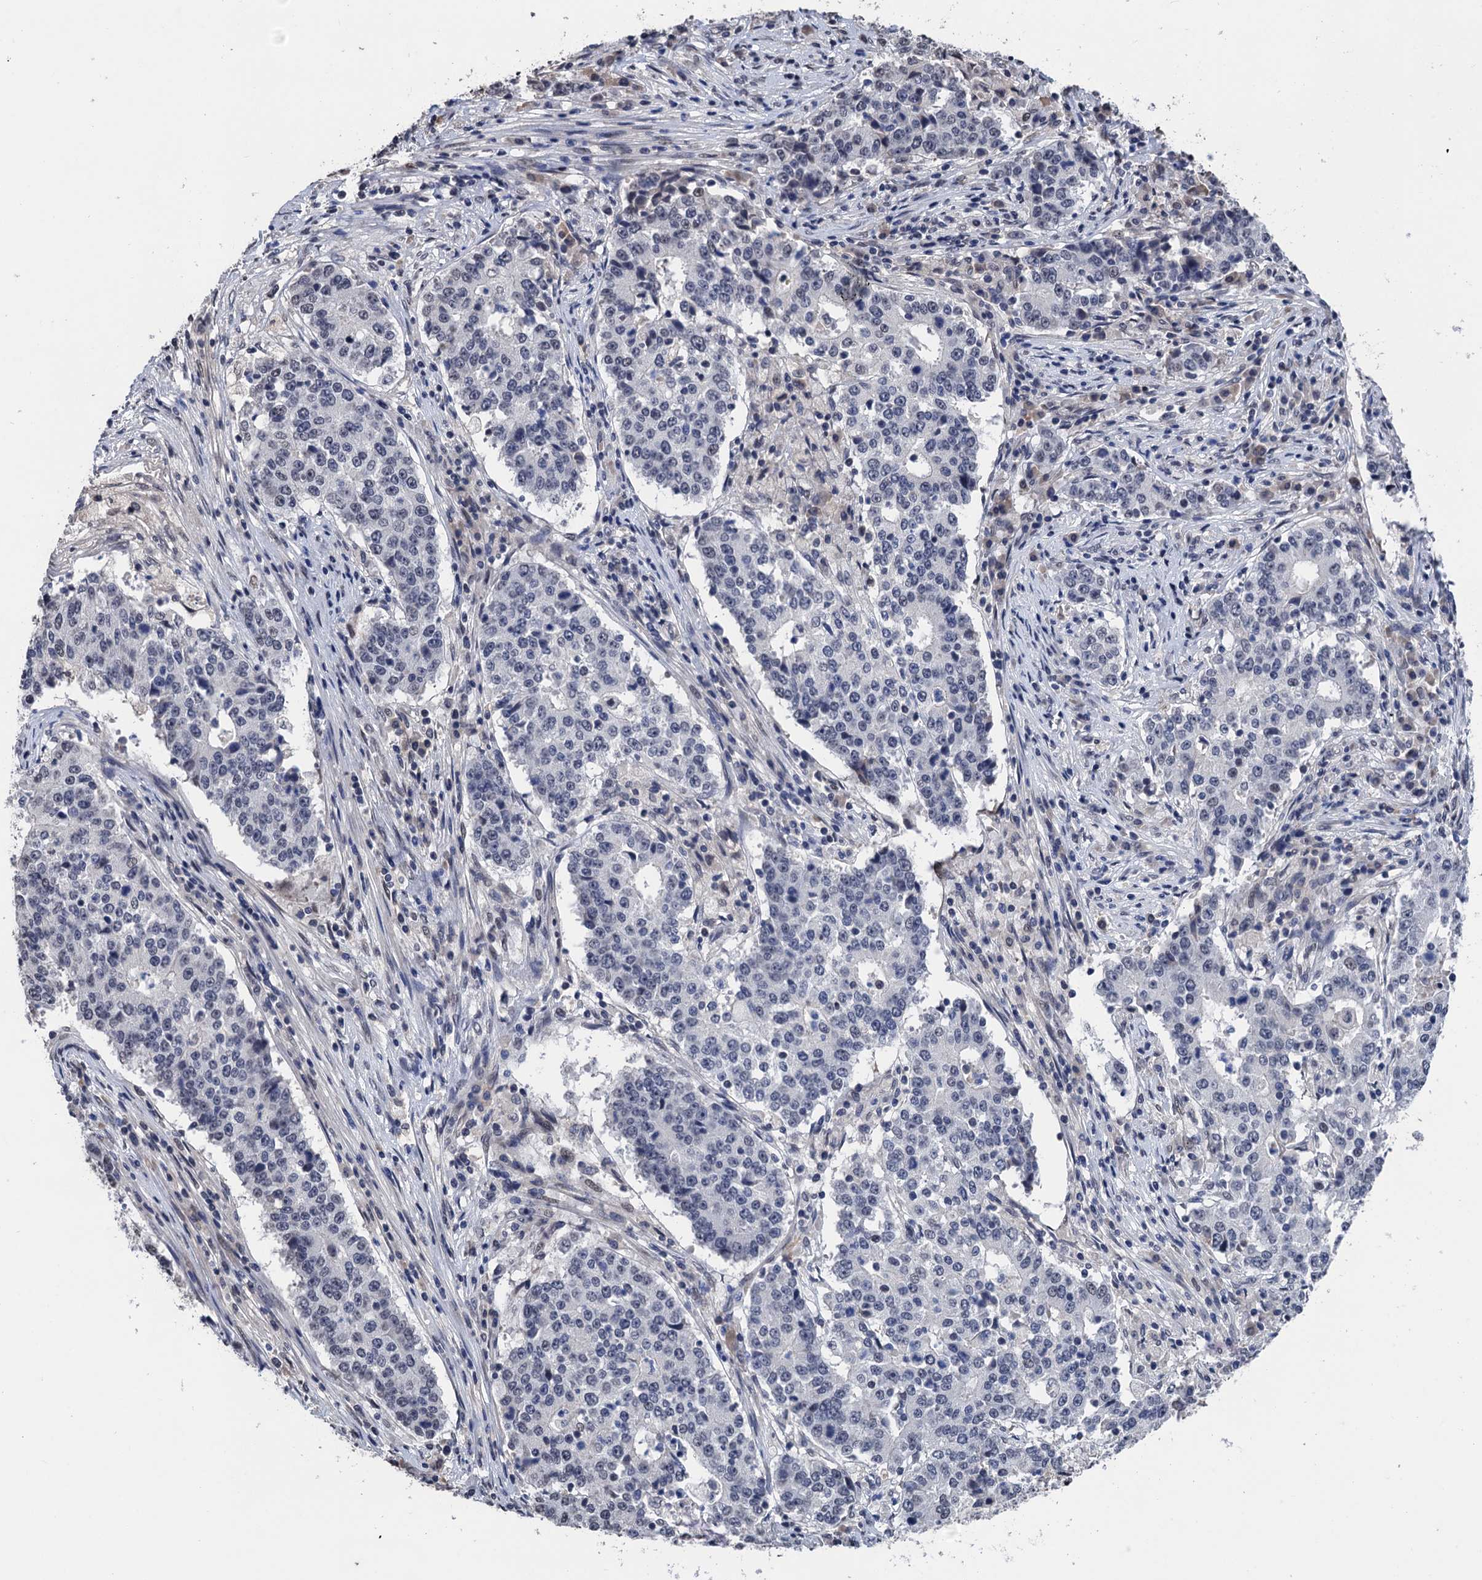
{"staining": {"intensity": "negative", "quantity": "none", "location": "none"}, "tissue": "stomach cancer", "cell_type": "Tumor cells", "image_type": "cancer", "snomed": [{"axis": "morphology", "description": "Adenocarcinoma, NOS"}, {"axis": "topography", "description": "Stomach"}], "caption": "An immunohistochemistry photomicrograph of adenocarcinoma (stomach) is shown. There is no staining in tumor cells of adenocarcinoma (stomach). Brightfield microscopy of immunohistochemistry (IHC) stained with DAB (brown) and hematoxylin (blue), captured at high magnification.", "gene": "ART5", "patient": {"sex": "male", "age": 59}}